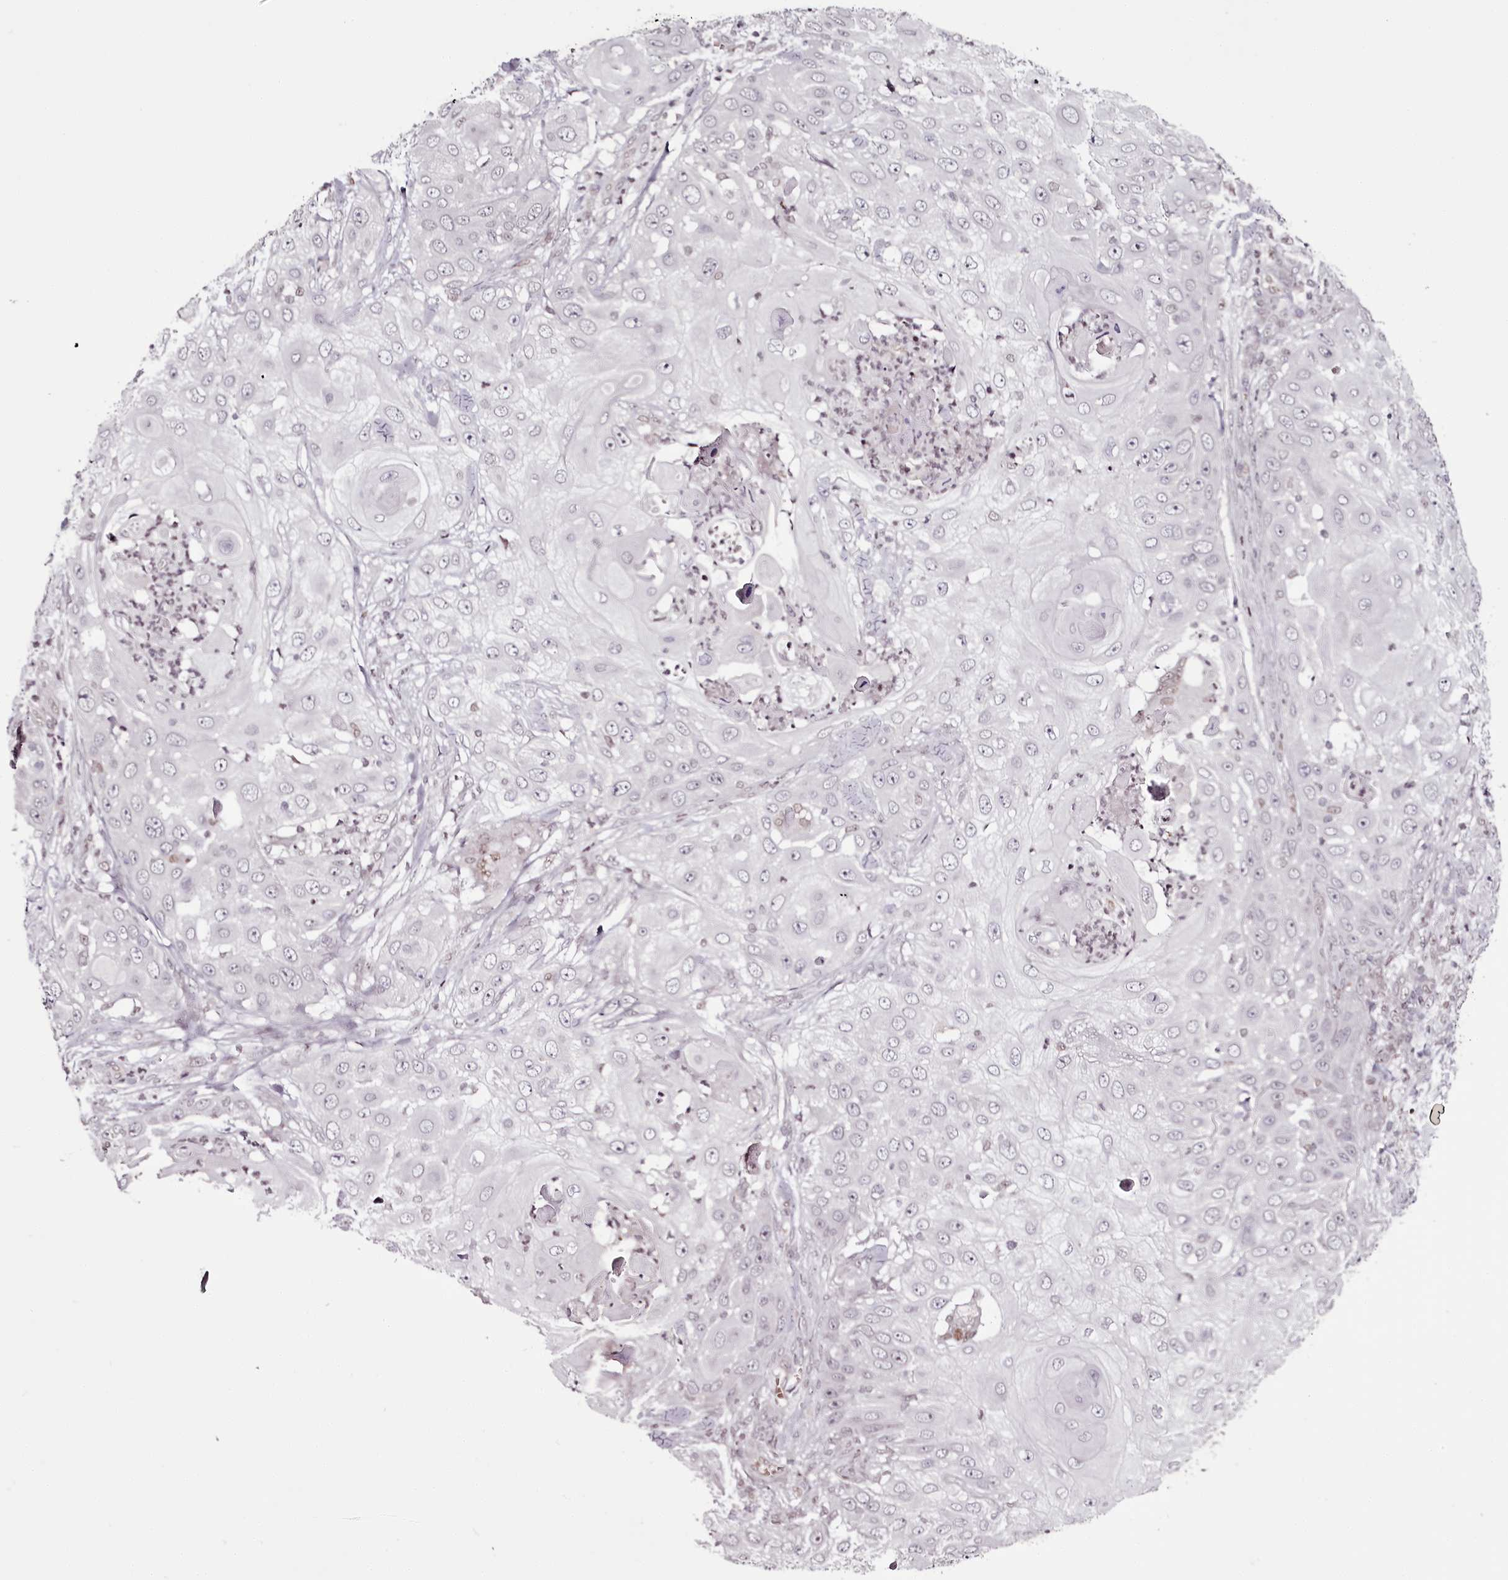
{"staining": {"intensity": "negative", "quantity": "none", "location": "none"}, "tissue": "skin cancer", "cell_type": "Tumor cells", "image_type": "cancer", "snomed": [{"axis": "morphology", "description": "Squamous cell carcinoma, NOS"}, {"axis": "topography", "description": "Skin"}], "caption": "This is an immunohistochemistry image of skin squamous cell carcinoma. There is no staining in tumor cells.", "gene": "THYN1", "patient": {"sex": "female", "age": 44}}